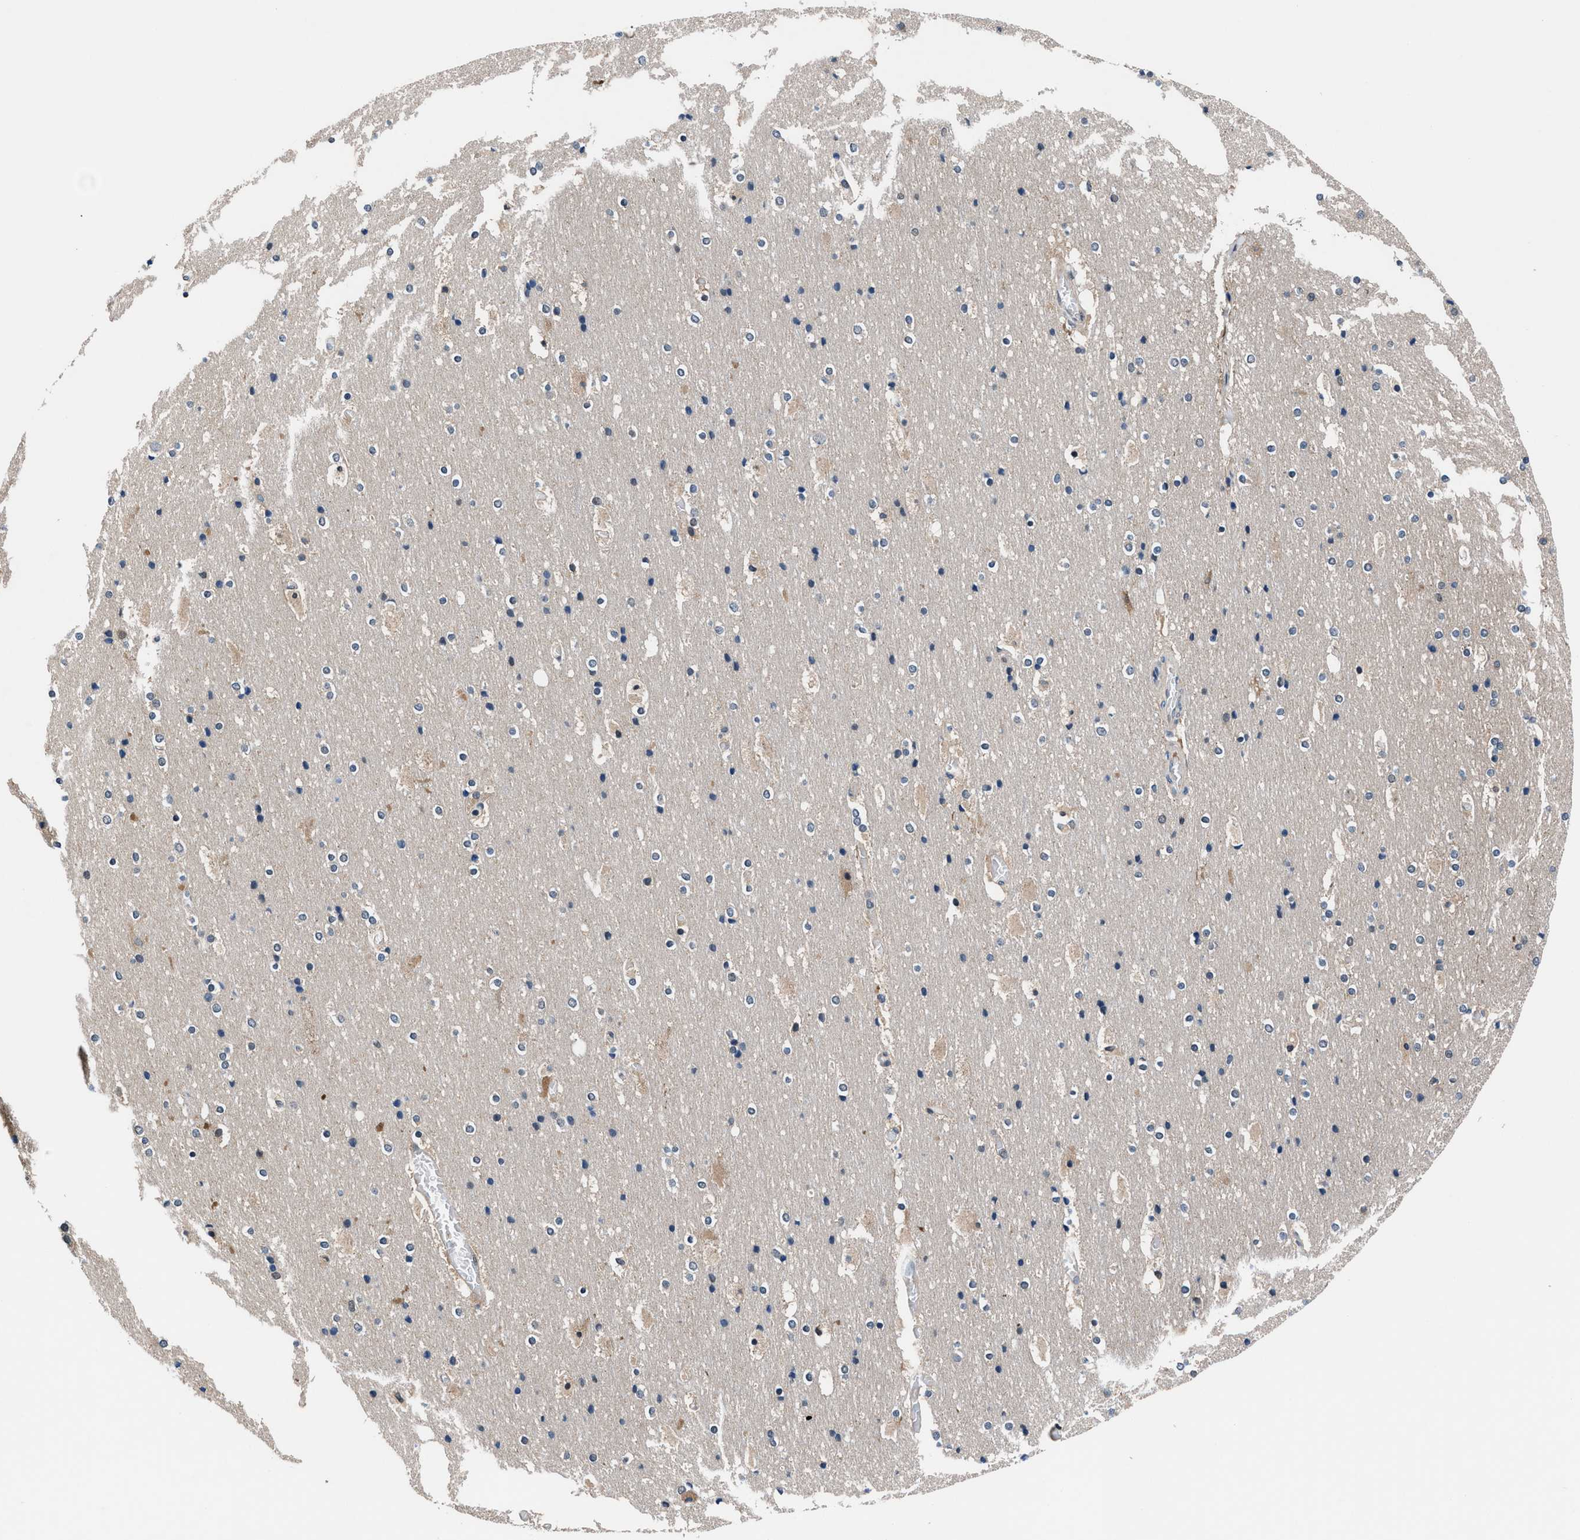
{"staining": {"intensity": "negative", "quantity": "none", "location": "none"}, "tissue": "cerebral cortex", "cell_type": "Endothelial cells", "image_type": "normal", "snomed": [{"axis": "morphology", "description": "Normal tissue, NOS"}, {"axis": "topography", "description": "Cerebral cortex"}], "caption": "Endothelial cells are negative for protein expression in benign human cerebral cortex. (DAB (3,3'-diaminobenzidine) immunohistochemistry with hematoxylin counter stain).", "gene": "PRPSAP2", "patient": {"sex": "male", "age": 57}}